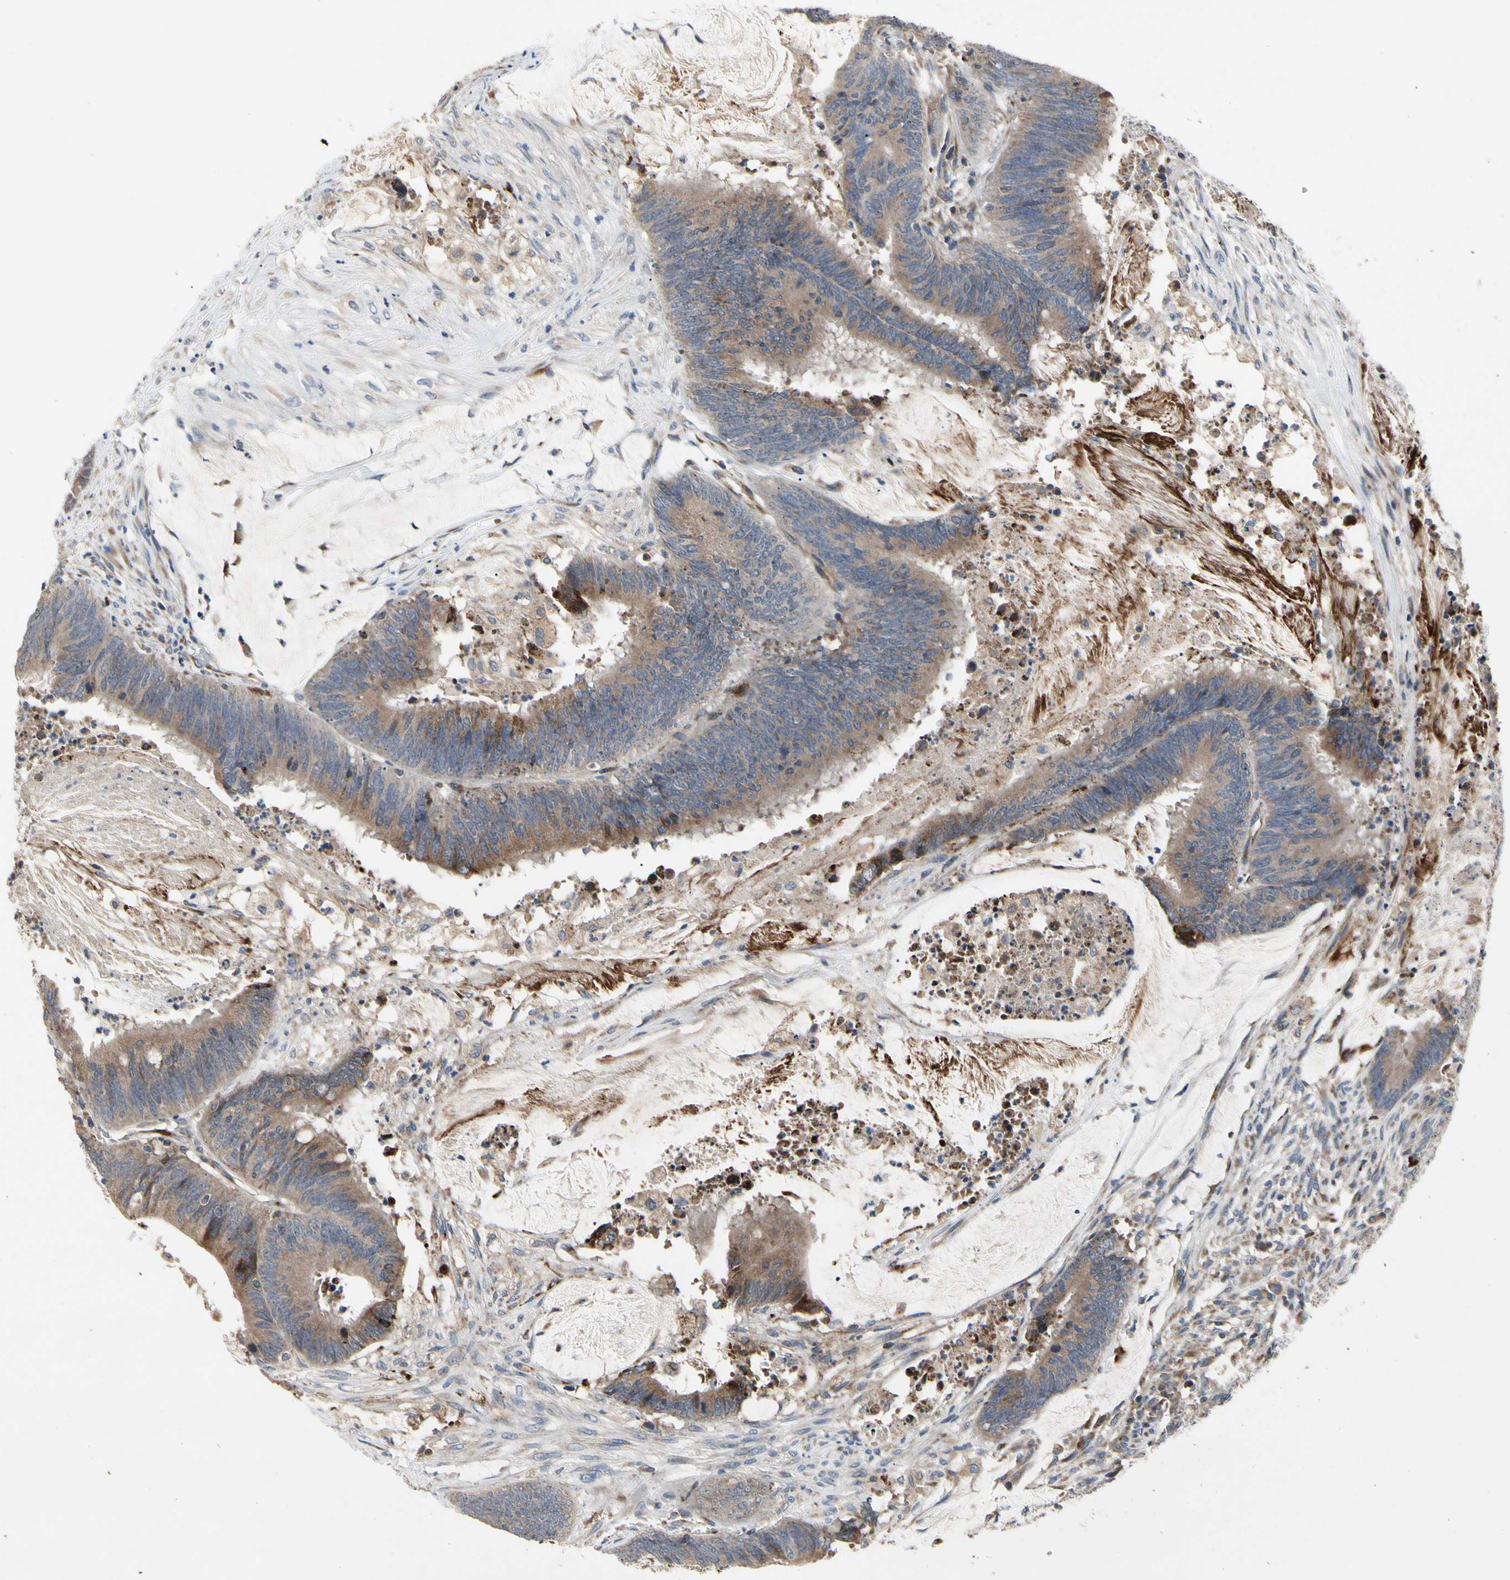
{"staining": {"intensity": "weak", "quantity": ">75%", "location": "cytoplasmic/membranous"}, "tissue": "colorectal cancer", "cell_type": "Tumor cells", "image_type": "cancer", "snomed": [{"axis": "morphology", "description": "Adenocarcinoma, NOS"}, {"axis": "topography", "description": "Rectum"}], "caption": "IHC photomicrograph of colorectal cancer (adenocarcinoma) stained for a protein (brown), which shows low levels of weak cytoplasmic/membranous expression in approximately >75% of tumor cells.", "gene": "MMEL1", "patient": {"sex": "female", "age": 66}}